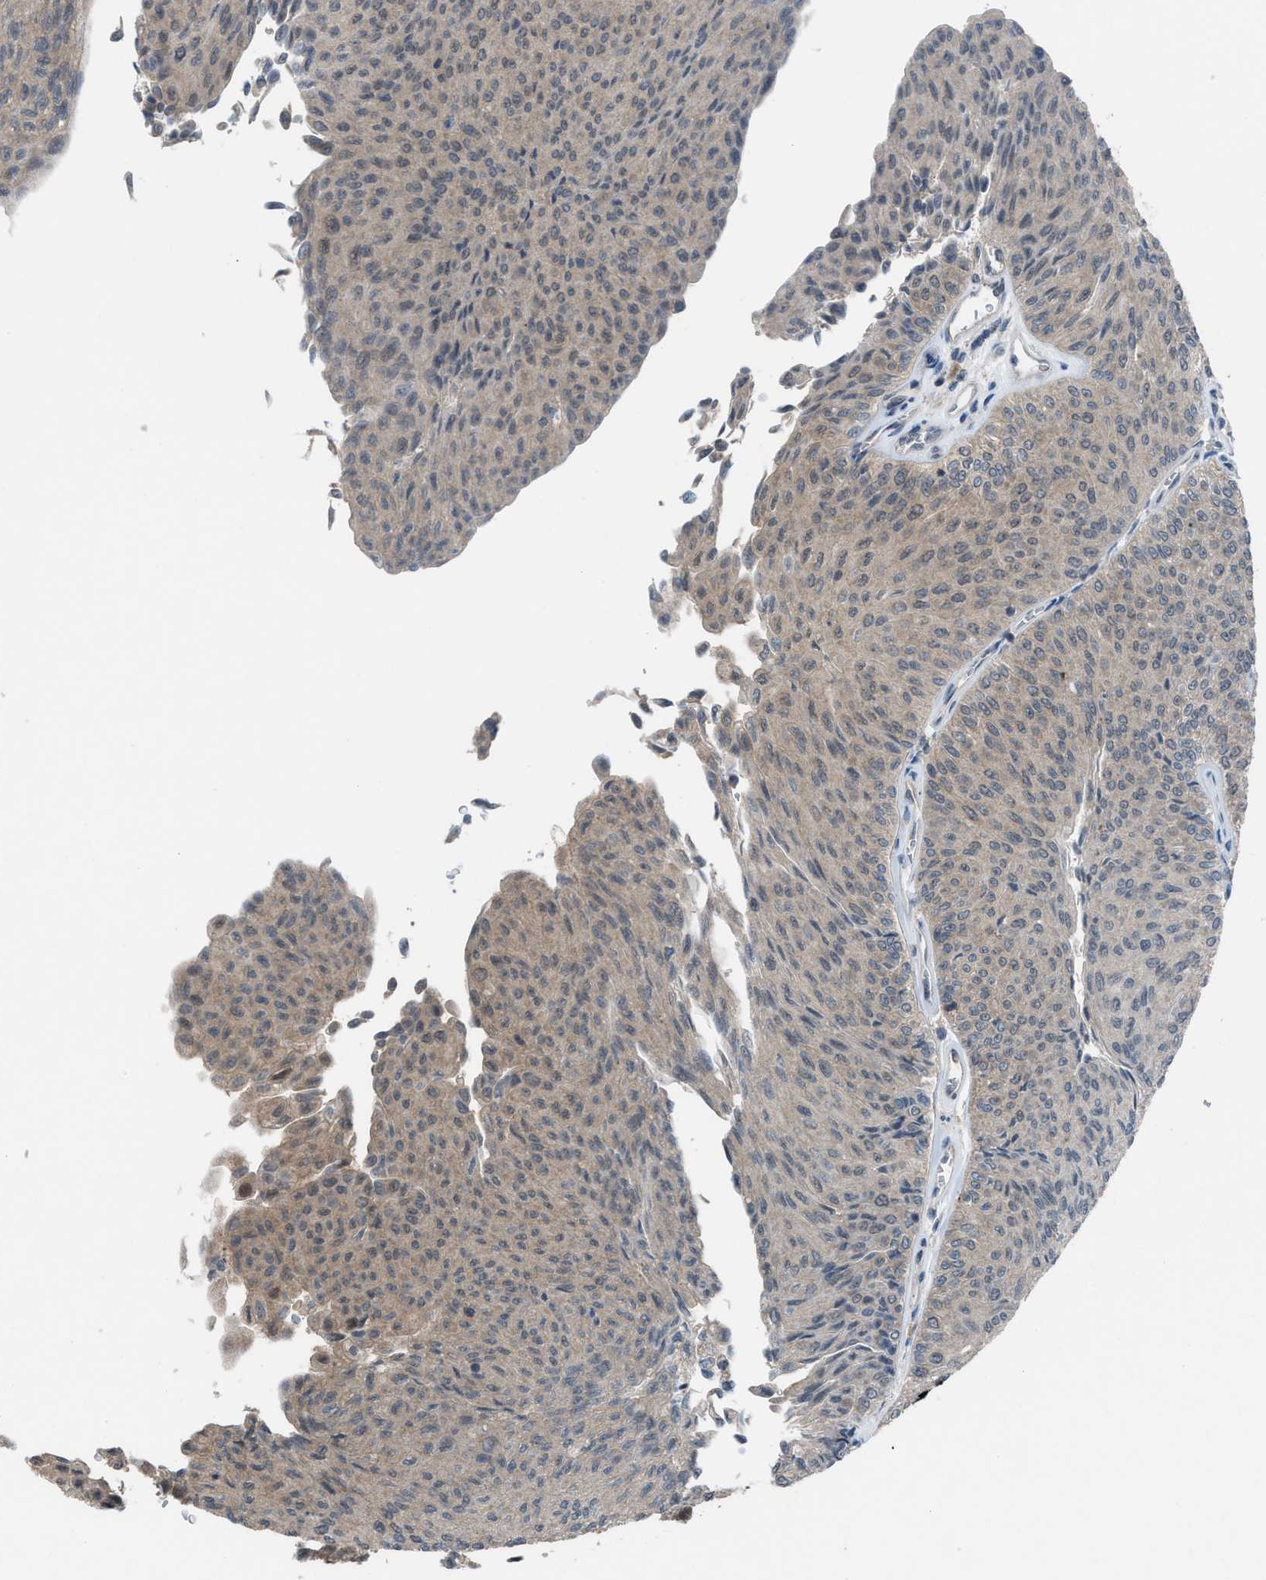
{"staining": {"intensity": "negative", "quantity": "none", "location": "none"}, "tissue": "urothelial cancer", "cell_type": "Tumor cells", "image_type": "cancer", "snomed": [{"axis": "morphology", "description": "Urothelial carcinoma, Low grade"}, {"axis": "topography", "description": "Urinary bladder"}], "caption": "Tumor cells are negative for protein expression in human low-grade urothelial carcinoma.", "gene": "PLAA", "patient": {"sex": "male", "age": 78}}